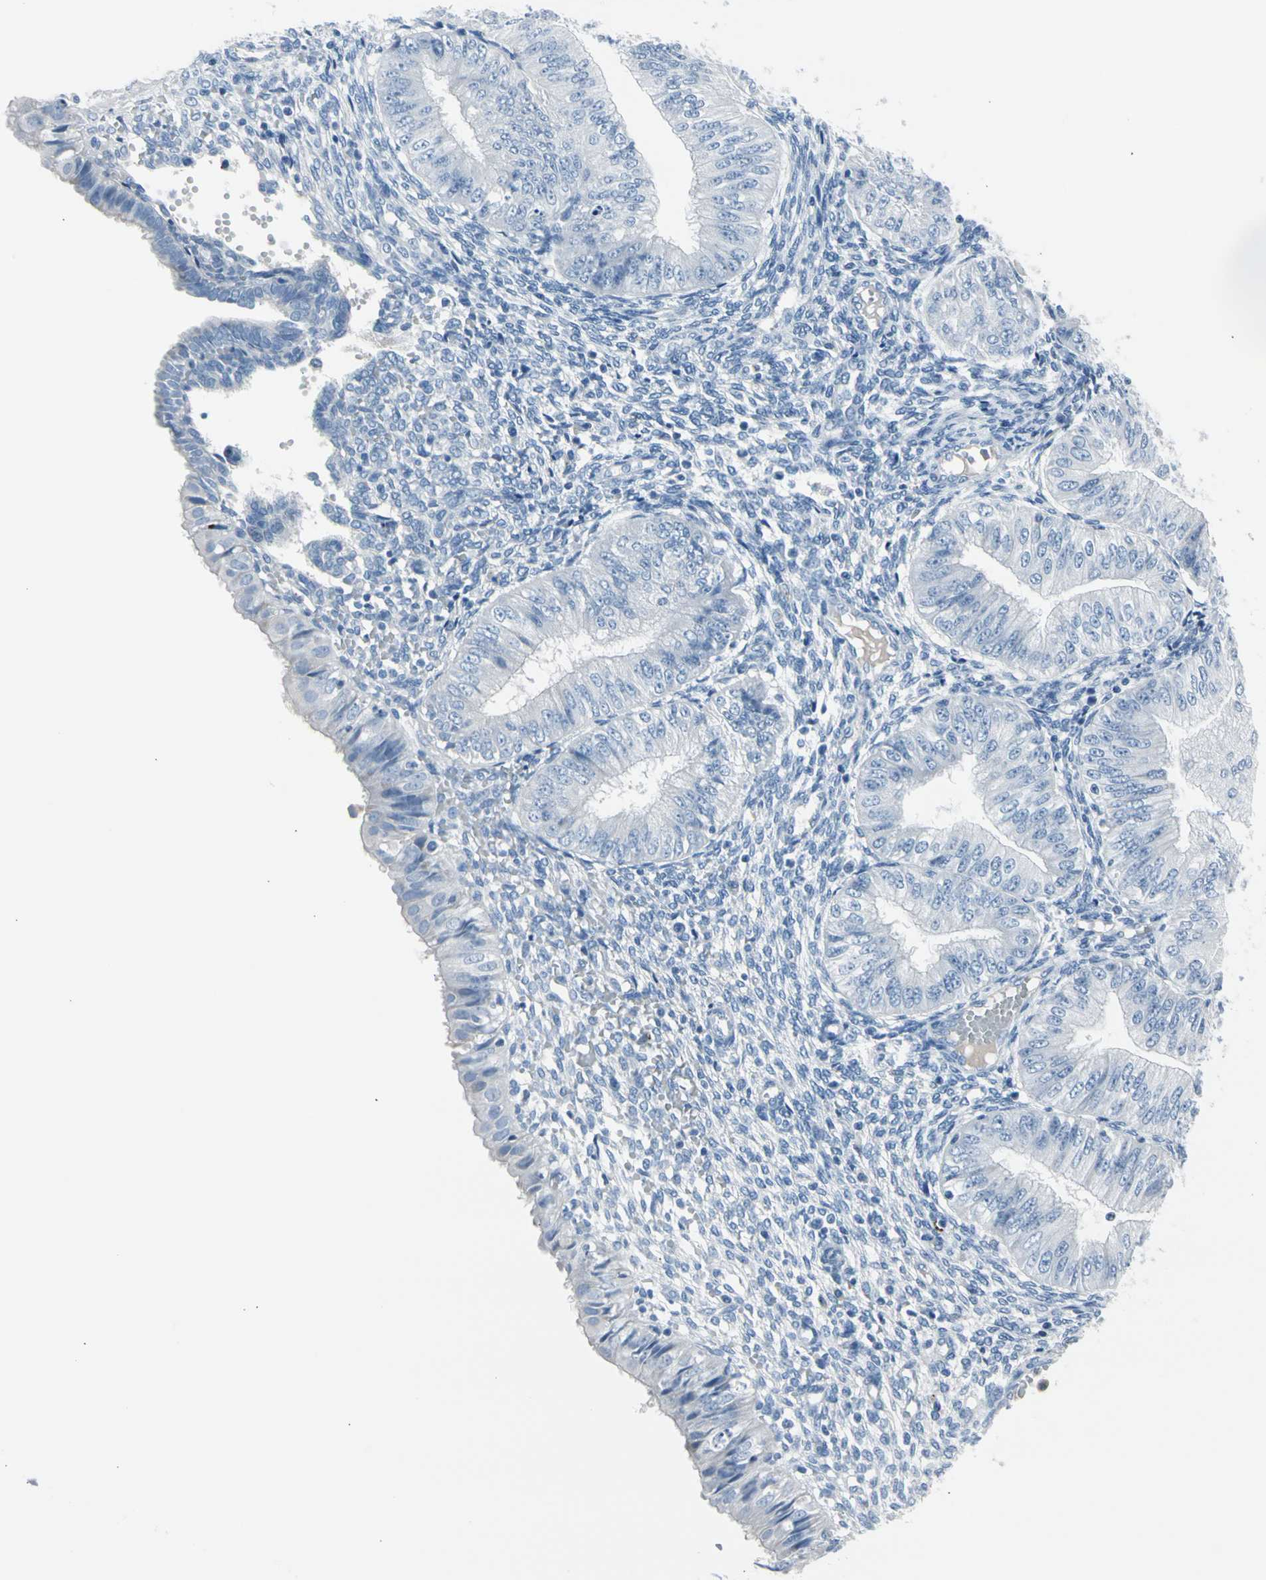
{"staining": {"intensity": "negative", "quantity": "none", "location": "none"}, "tissue": "endometrial cancer", "cell_type": "Tumor cells", "image_type": "cancer", "snomed": [{"axis": "morphology", "description": "Normal tissue, NOS"}, {"axis": "morphology", "description": "Adenocarcinoma, NOS"}, {"axis": "topography", "description": "Endometrium"}], "caption": "The immunohistochemistry histopathology image has no significant staining in tumor cells of endometrial adenocarcinoma tissue.", "gene": "TPO", "patient": {"sex": "female", "age": 53}}